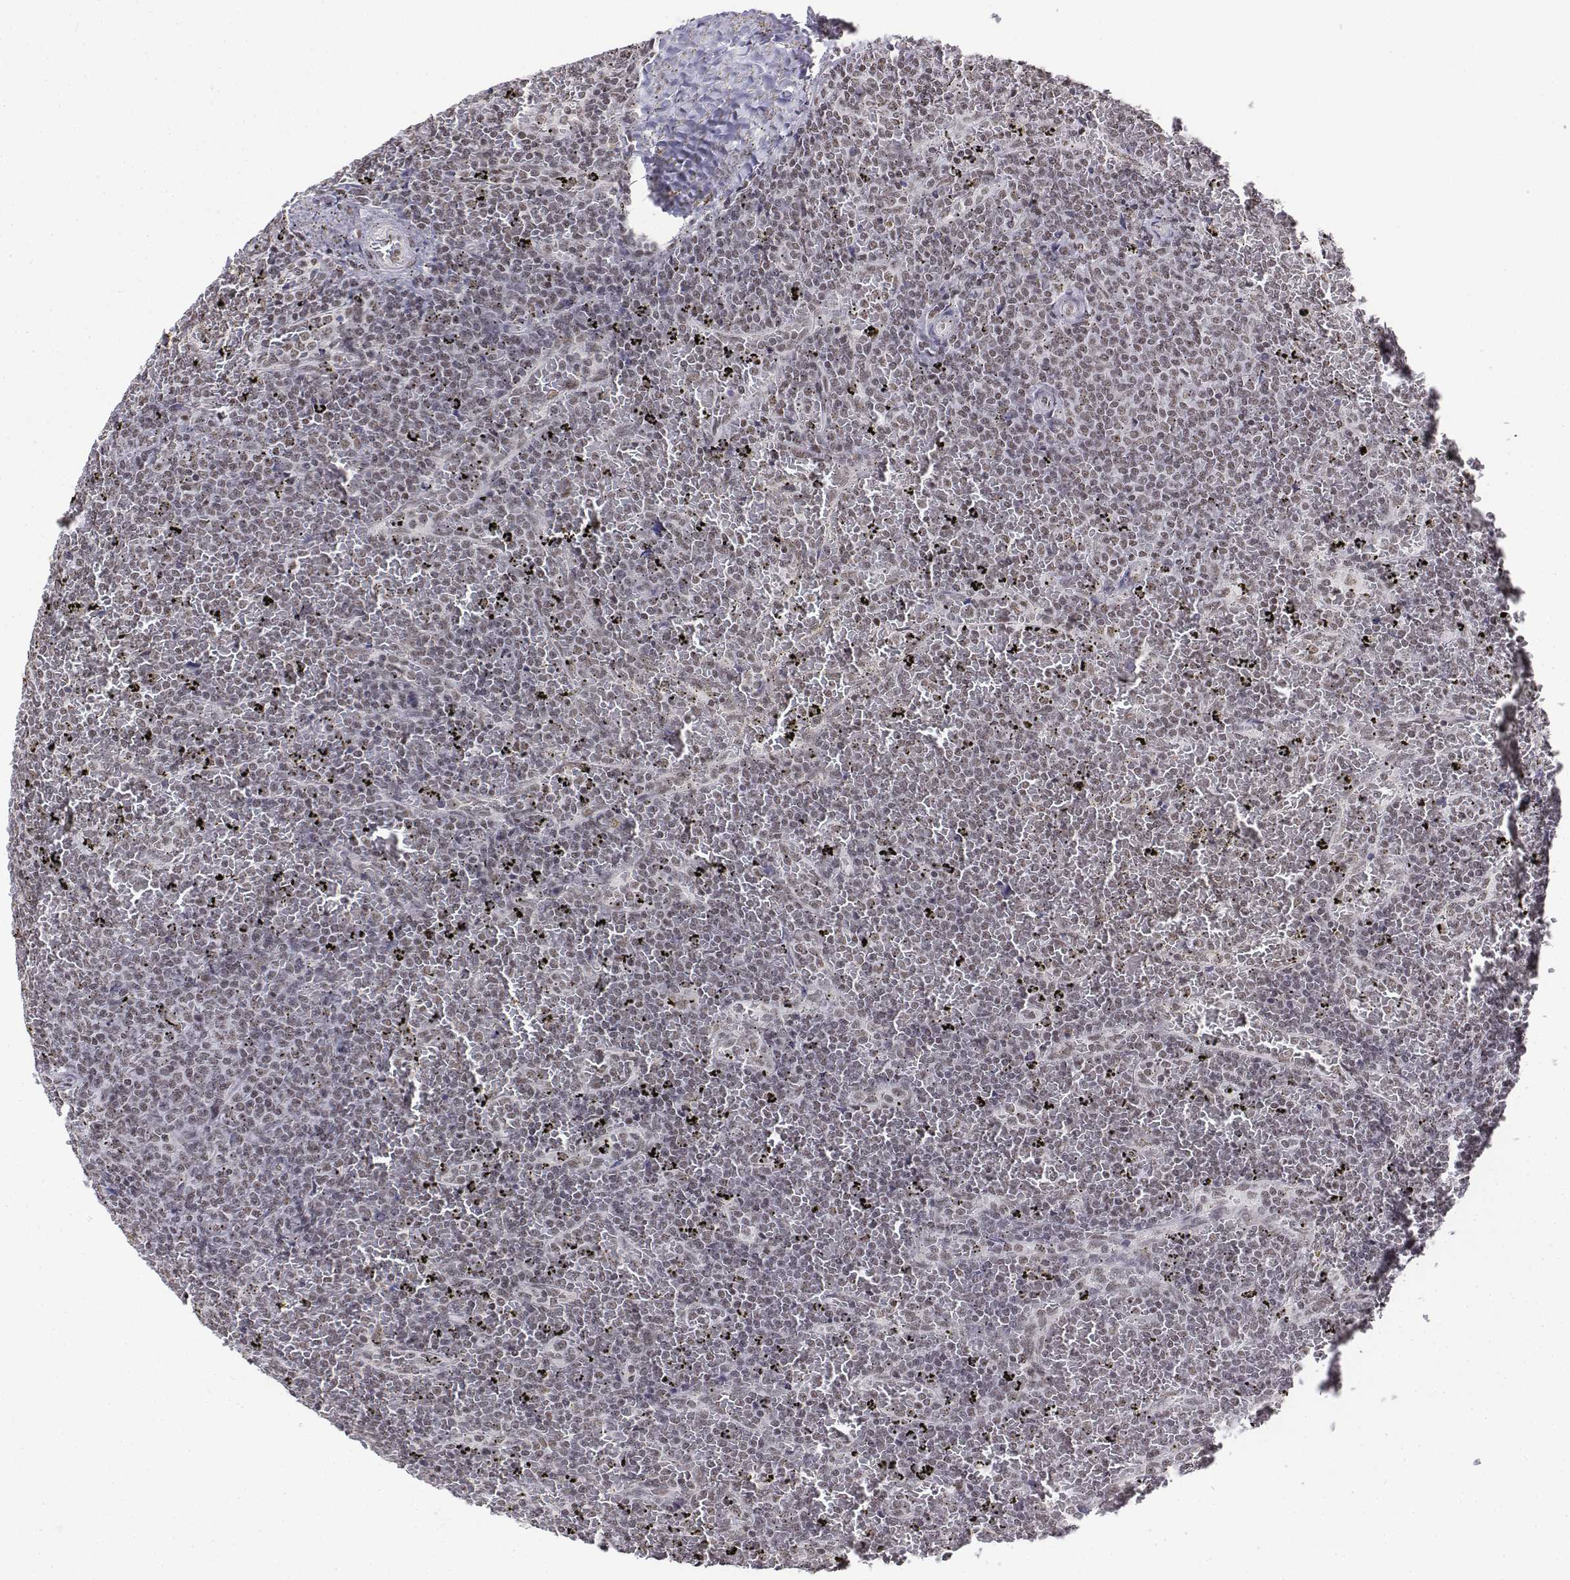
{"staining": {"intensity": "weak", "quantity": ">75%", "location": "nuclear"}, "tissue": "lymphoma", "cell_type": "Tumor cells", "image_type": "cancer", "snomed": [{"axis": "morphology", "description": "Malignant lymphoma, non-Hodgkin's type, Low grade"}, {"axis": "topography", "description": "Spleen"}], "caption": "An image of malignant lymphoma, non-Hodgkin's type (low-grade) stained for a protein demonstrates weak nuclear brown staining in tumor cells.", "gene": "SETD1A", "patient": {"sex": "female", "age": 77}}